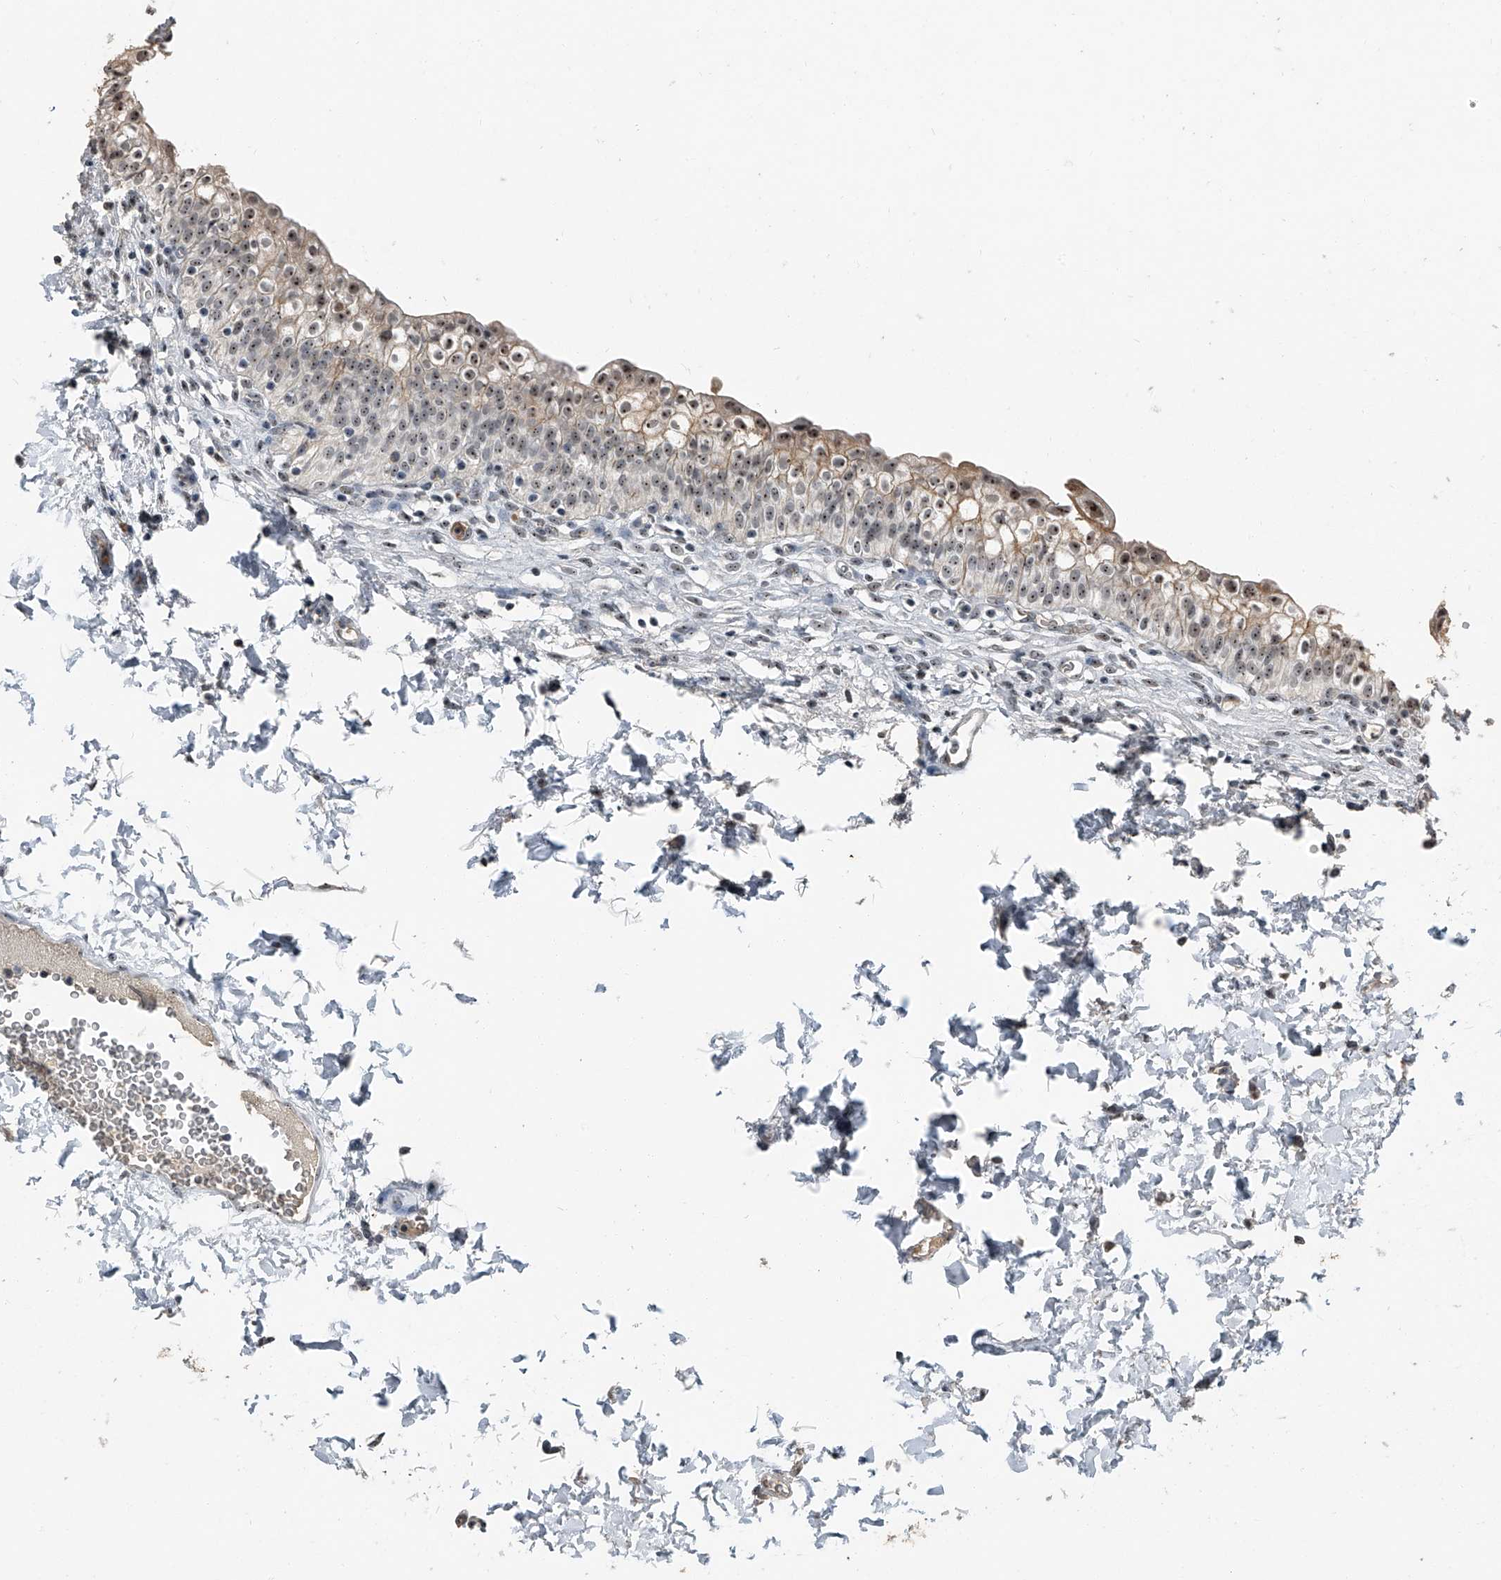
{"staining": {"intensity": "moderate", "quantity": ">75%", "location": "cytoplasmic/membranous,nuclear"}, "tissue": "urinary bladder", "cell_type": "Urothelial cells", "image_type": "normal", "snomed": [{"axis": "morphology", "description": "Normal tissue, NOS"}, {"axis": "topography", "description": "Urinary bladder"}], "caption": "An immunohistochemistry photomicrograph of unremarkable tissue is shown. Protein staining in brown highlights moderate cytoplasmic/membranous,nuclear positivity in urinary bladder within urothelial cells.", "gene": "TCOF1", "patient": {"sex": "male", "age": 55}}